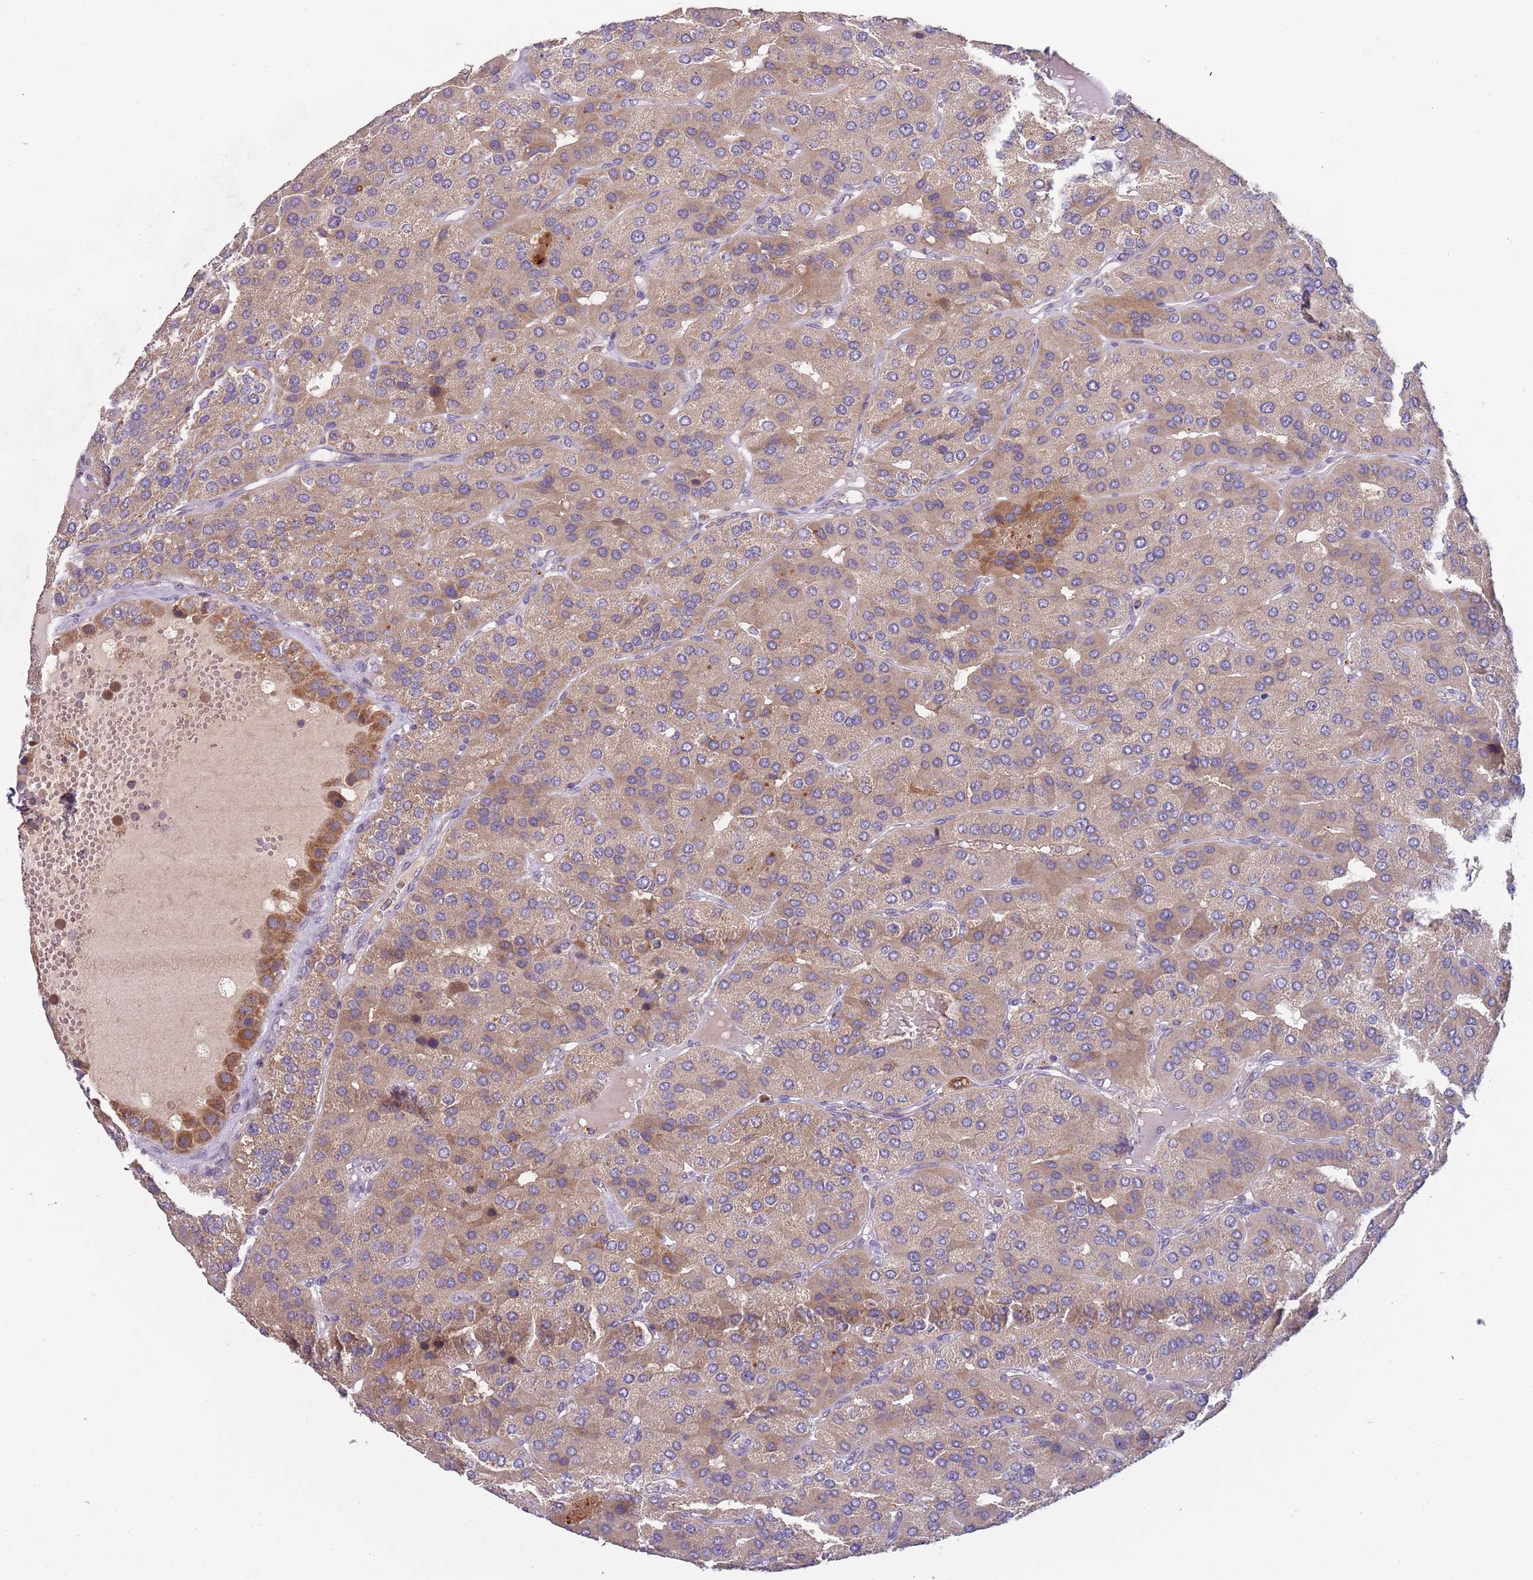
{"staining": {"intensity": "moderate", "quantity": ">75%", "location": "cytoplasmic/membranous"}, "tissue": "parathyroid gland", "cell_type": "Glandular cells", "image_type": "normal", "snomed": [{"axis": "morphology", "description": "Normal tissue, NOS"}, {"axis": "morphology", "description": "Adenoma, NOS"}, {"axis": "topography", "description": "Parathyroid gland"}], "caption": "Protein expression analysis of normal human parathyroid gland reveals moderate cytoplasmic/membranous positivity in approximately >75% of glandular cells.", "gene": "FECH", "patient": {"sex": "female", "age": 86}}